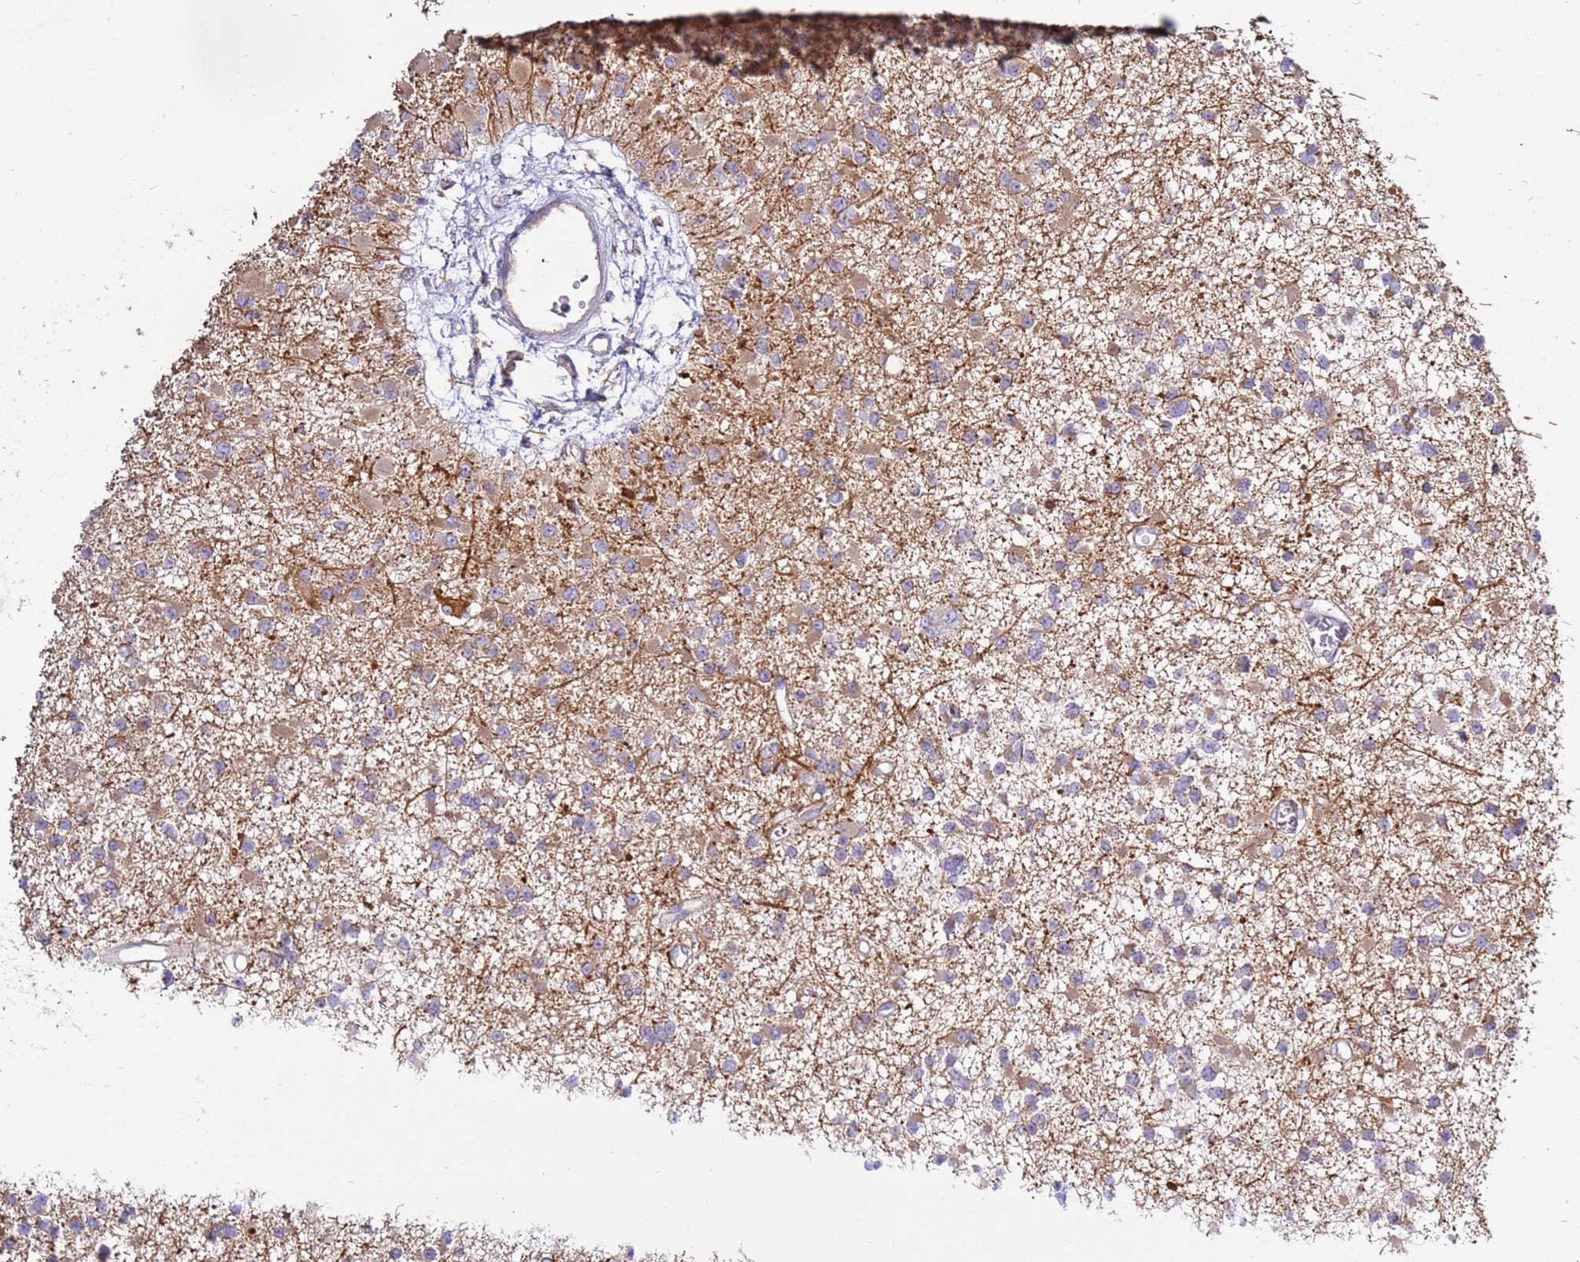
{"staining": {"intensity": "weak", "quantity": "<25%", "location": "cytoplasmic/membranous"}, "tissue": "glioma", "cell_type": "Tumor cells", "image_type": "cancer", "snomed": [{"axis": "morphology", "description": "Glioma, malignant, Low grade"}, {"axis": "topography", "description": "Brain"}], "caption": "High magnification brightfield microscopy of malignant glioma (low-grade) stained with DAB (brown) and counterstained with hematoxylin (blue): tumor cells show no significant staining.", "gene": "TRAPPC4", "patient": {"sex": "female", "age": 22}}